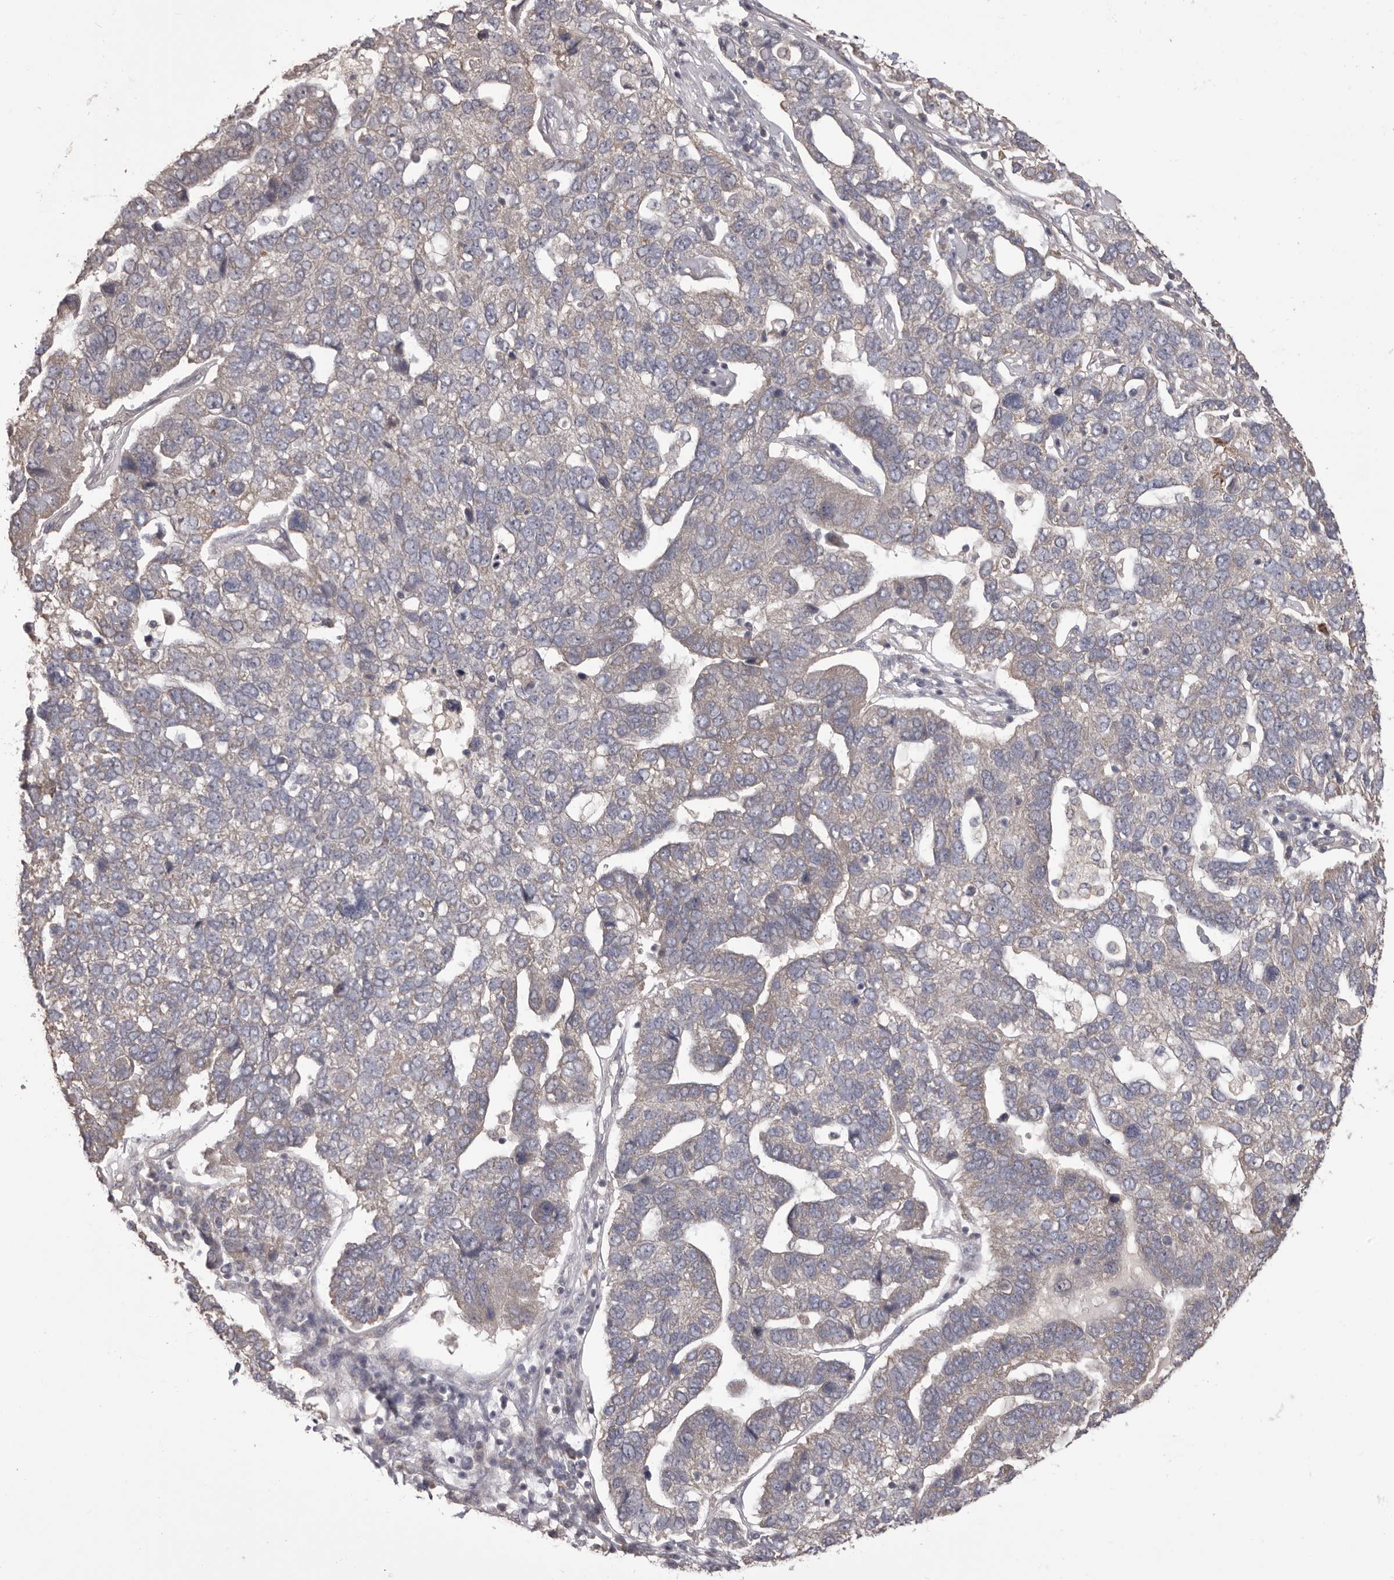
{"staining": {"intensity": "negative", "quantity": "none", "location": "none"}, "tissue": "pancreatic cancer", "cell_type": "Tumor cells", "image_type": "cancer", "snomed": [{"axis": "morphology", "description": "Adenocarcinoma, NOS"}, {"axis": "topography", "description": "Pancreas"}], "caption": "IHC image of human pancreatic cancer stained for a protein (brown), which reveals no staining in tumor cells.", "gene": "HRH1", "patient": {"sex": "female", "age": 61}}